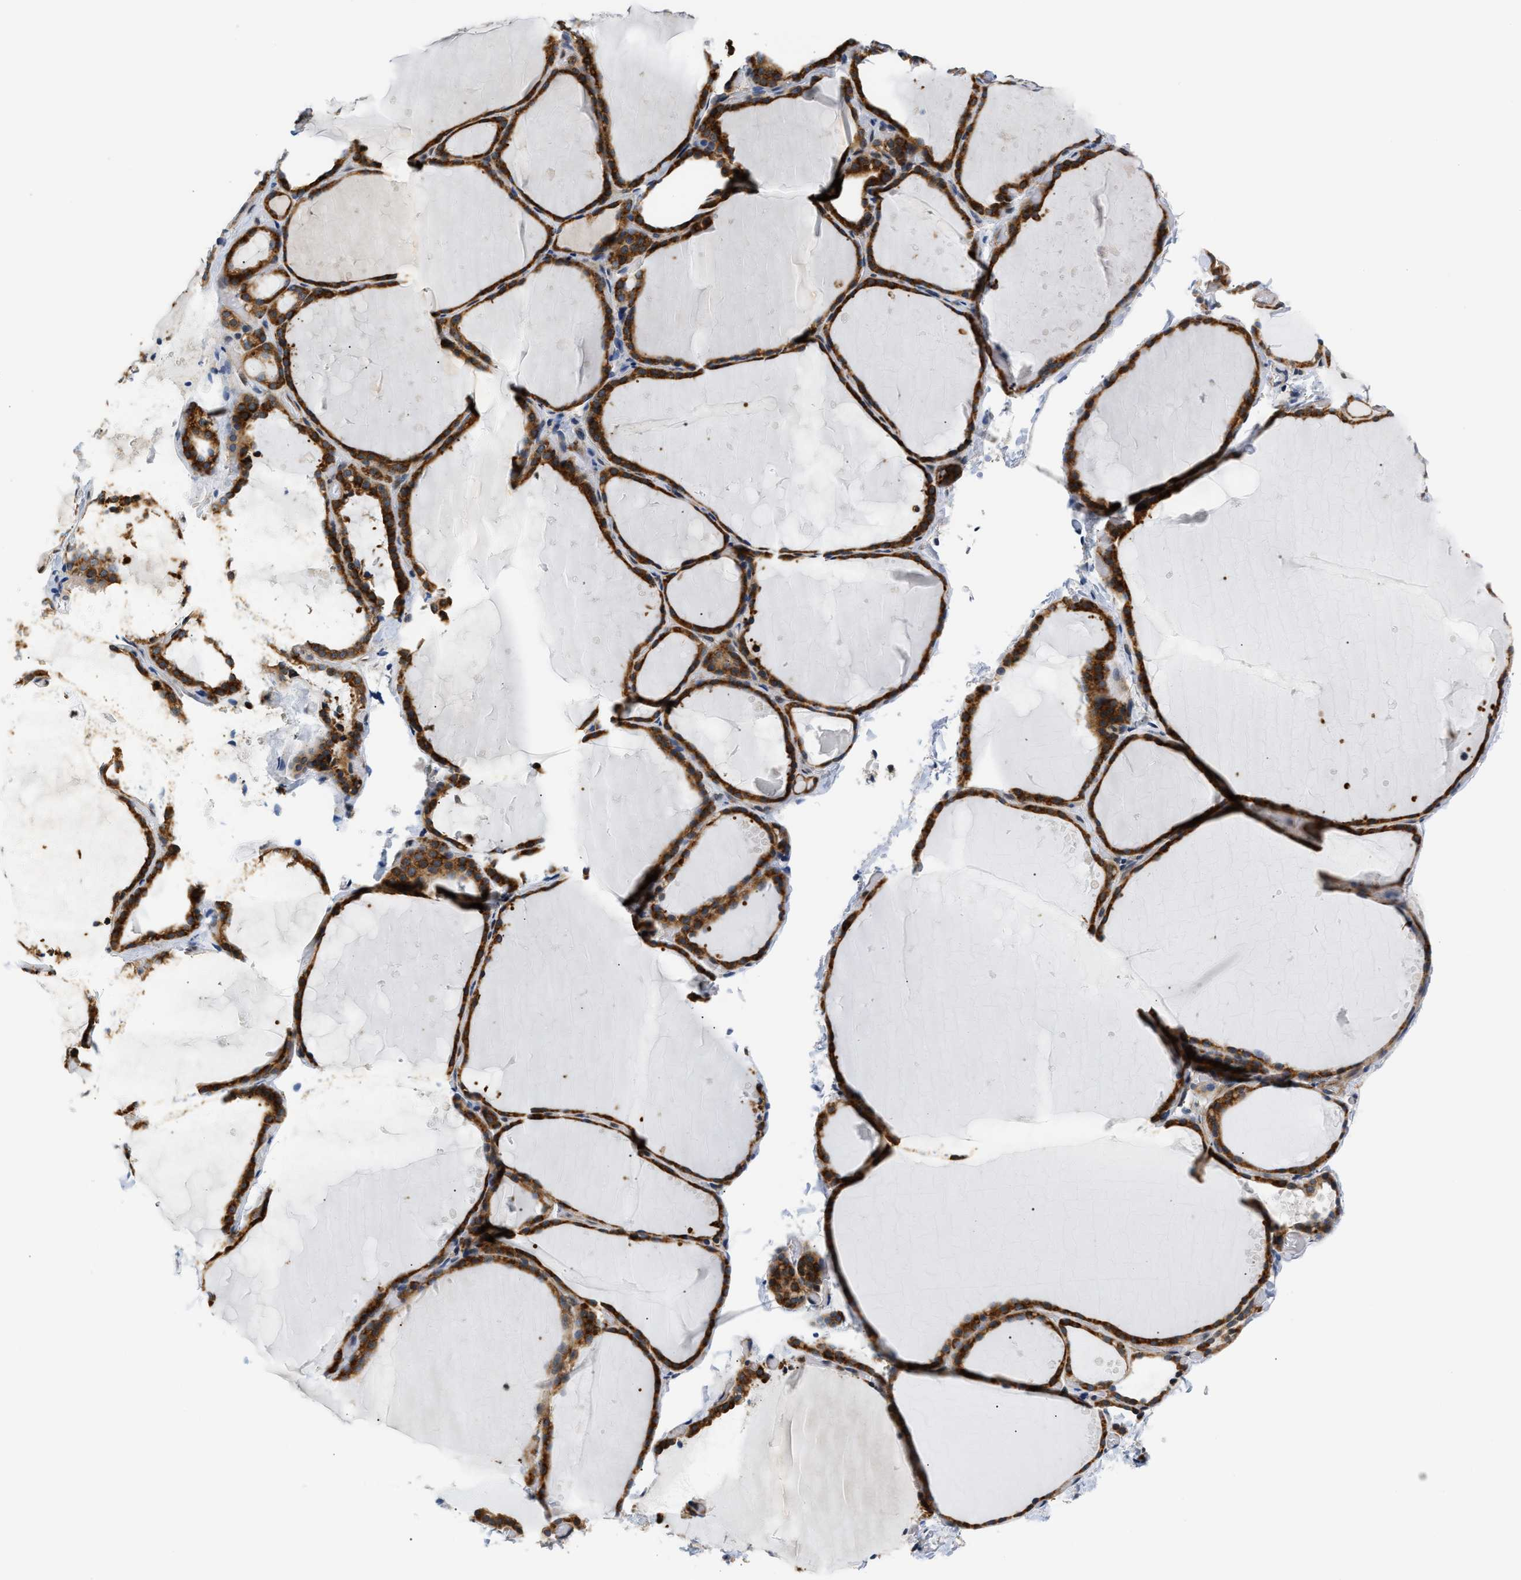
{"staining": {"intensity": "strong", "quantity": ">75%", "location": "cytoplasmic/membranous"}, "tissue": "thyroid gland", "cell_type": "Glandular cells", "image_type": "normal", "snomed": [{"axis": "morphology", "description": "Normal tissue, NOS"}, {"axis": "topography", "description": "Thyroid gland"}], "caption": "A micrograph showing strong cytoplasmic/membranous expression in about >75% of glandular cells in normal thyroid gland, as visualized by brown immunohistochemical staining.", "gene": "TNIP2", "patient": {"sex": "female", "age": 44}}